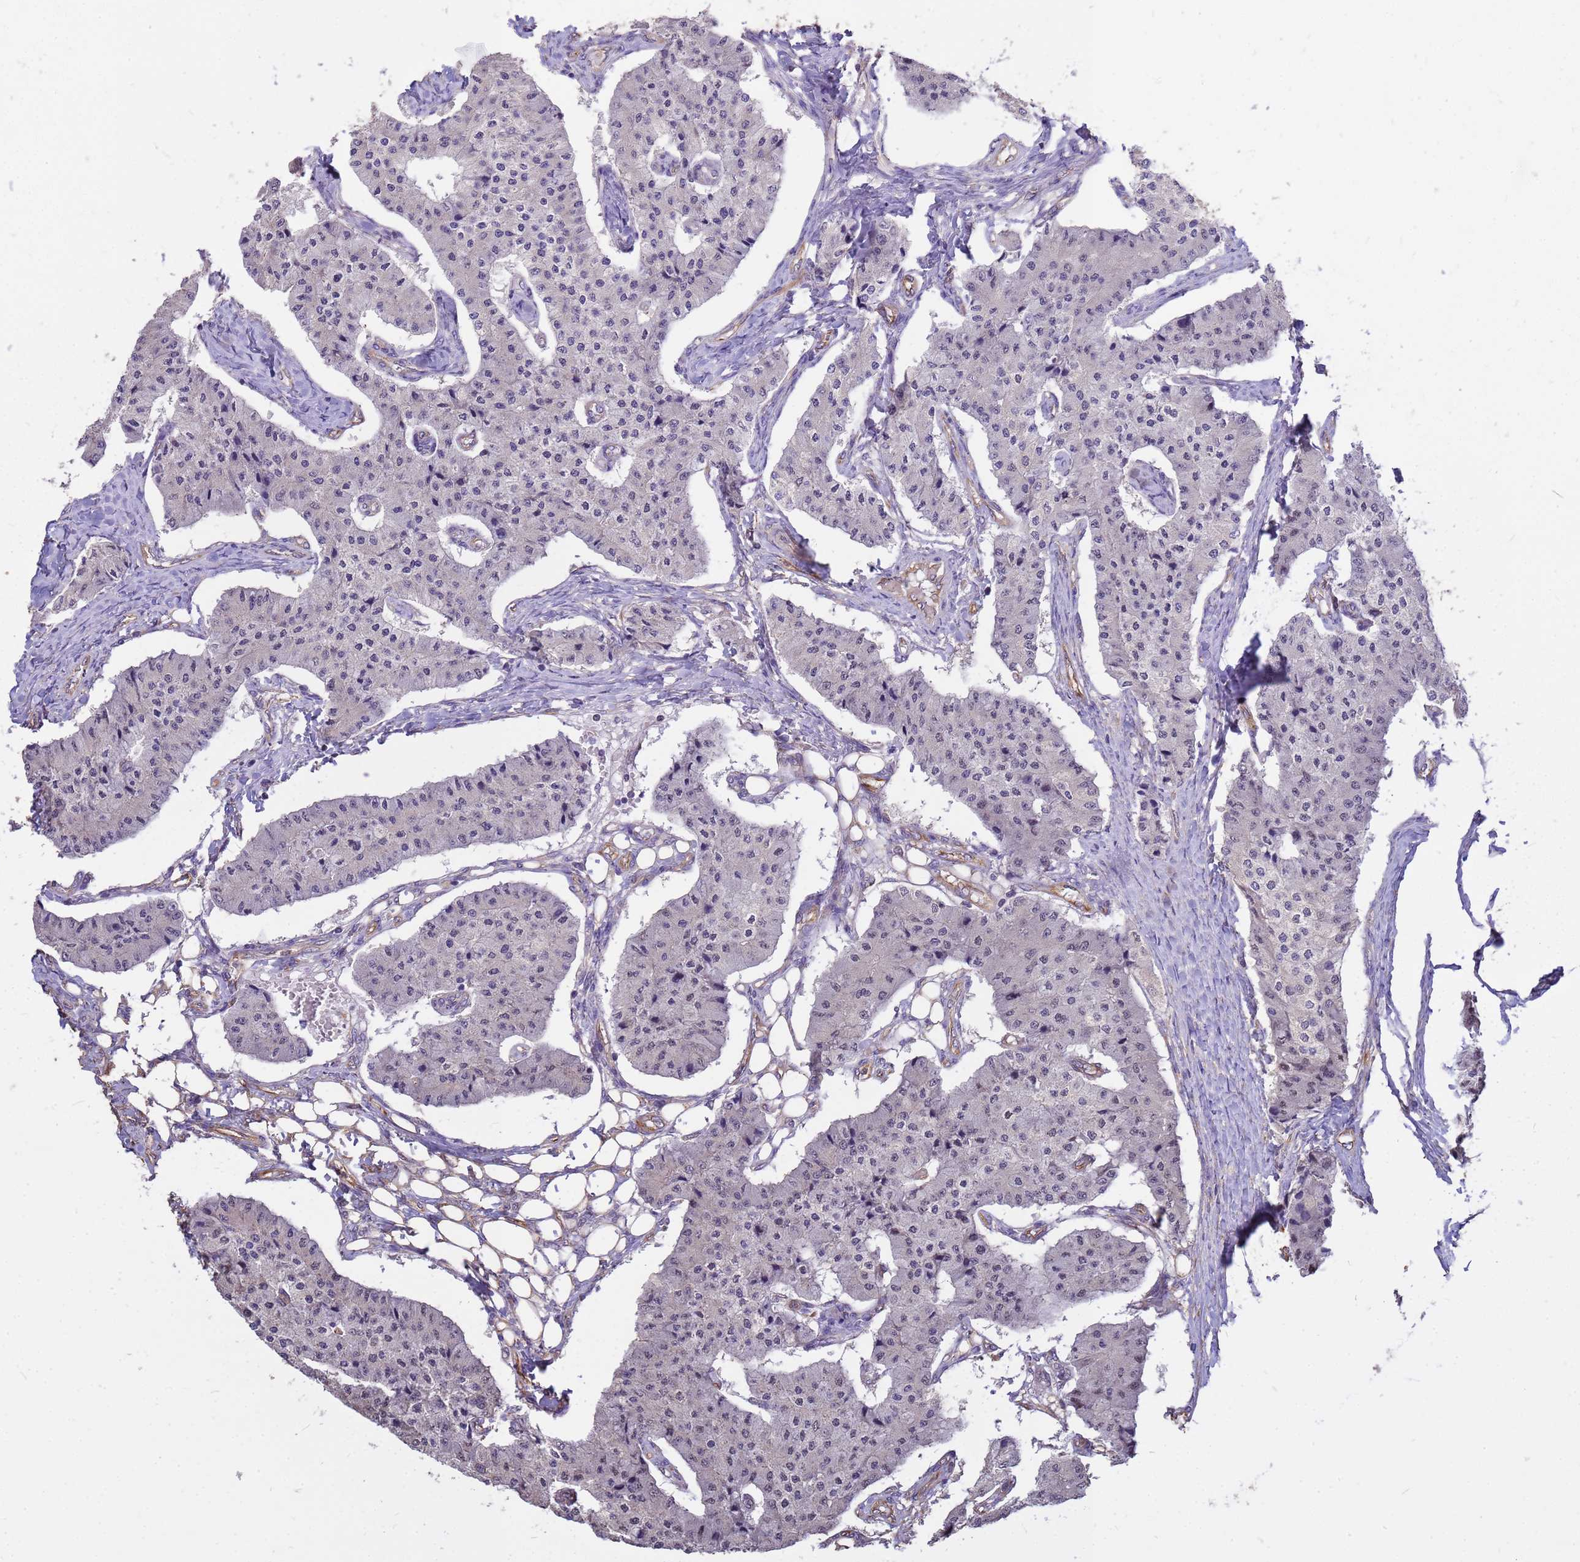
{"staining": {"intensity": "negative", "quantity": "none", "location": "none"}, "tissue": "carcinoid", "cell_type": "Tumor cells", "image_type": "cancer", "snomed": [{"axis": "morphology", "description": "Carcinoid, malignant, NOS"}, {"axis": "topography", "description": "Colon"}], "caption": "Tumor cells show no significant protein staining in carcinoid (malignant).", "gene": "TCEAL3", "patient": {"sex": "female", "age": 52}}